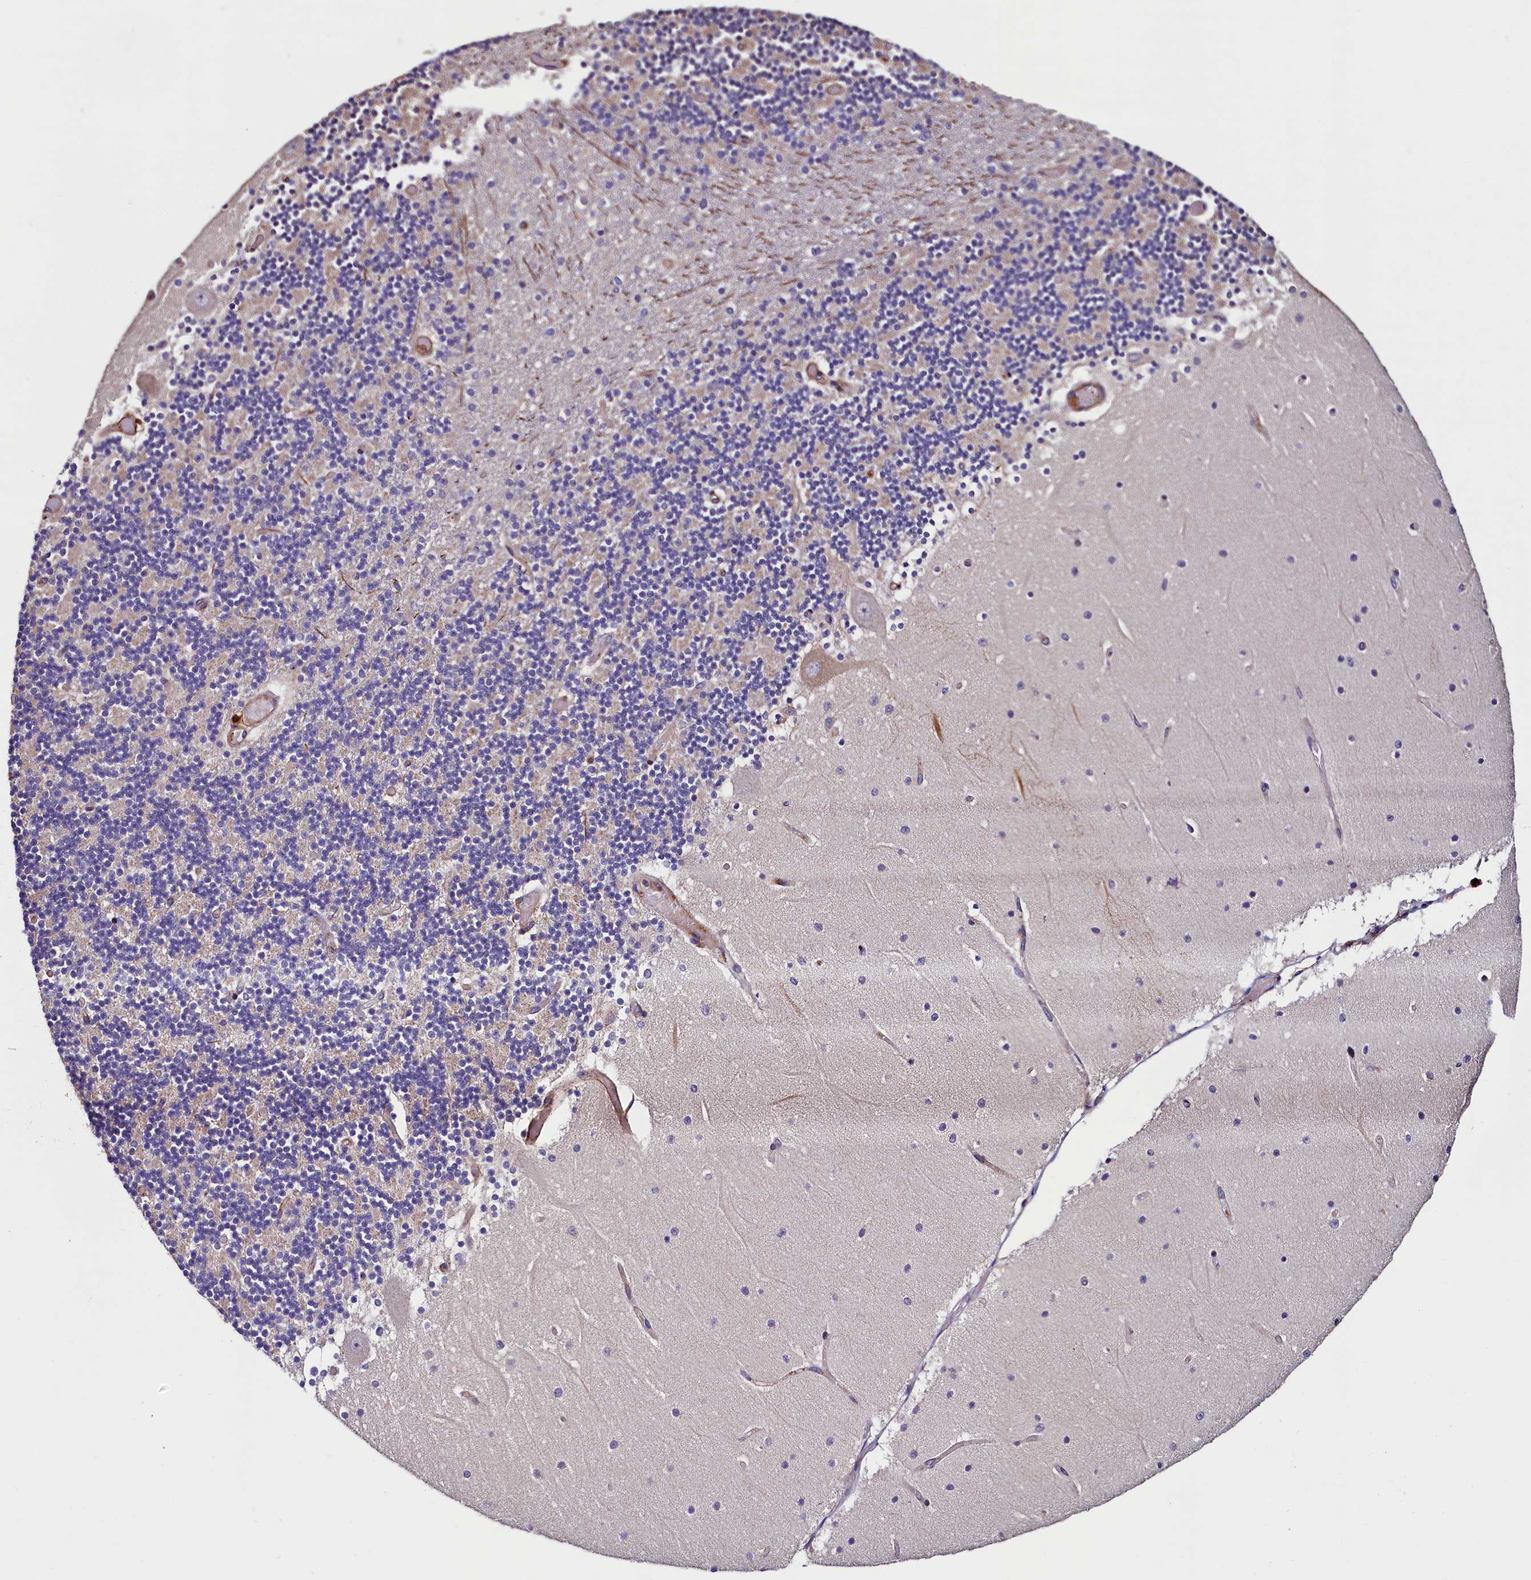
{"staining": {"intensity": "negative", "quantity": "none", "location": "none"}, "tissue": "cerebellum", "cell_type": "Cells in granular layer", "image_type": "normal", "snomed": [{"axis": "morphology", "description": "Normal tissue, NOS"}, {"axis": "topography", "description": "Cerebellum"}], "caption": "The image reveals no significant staining in cells in granular layer of cerebellum.", "gene": "DUOXA1", "patient": {"sex": "female", "age": 28}}